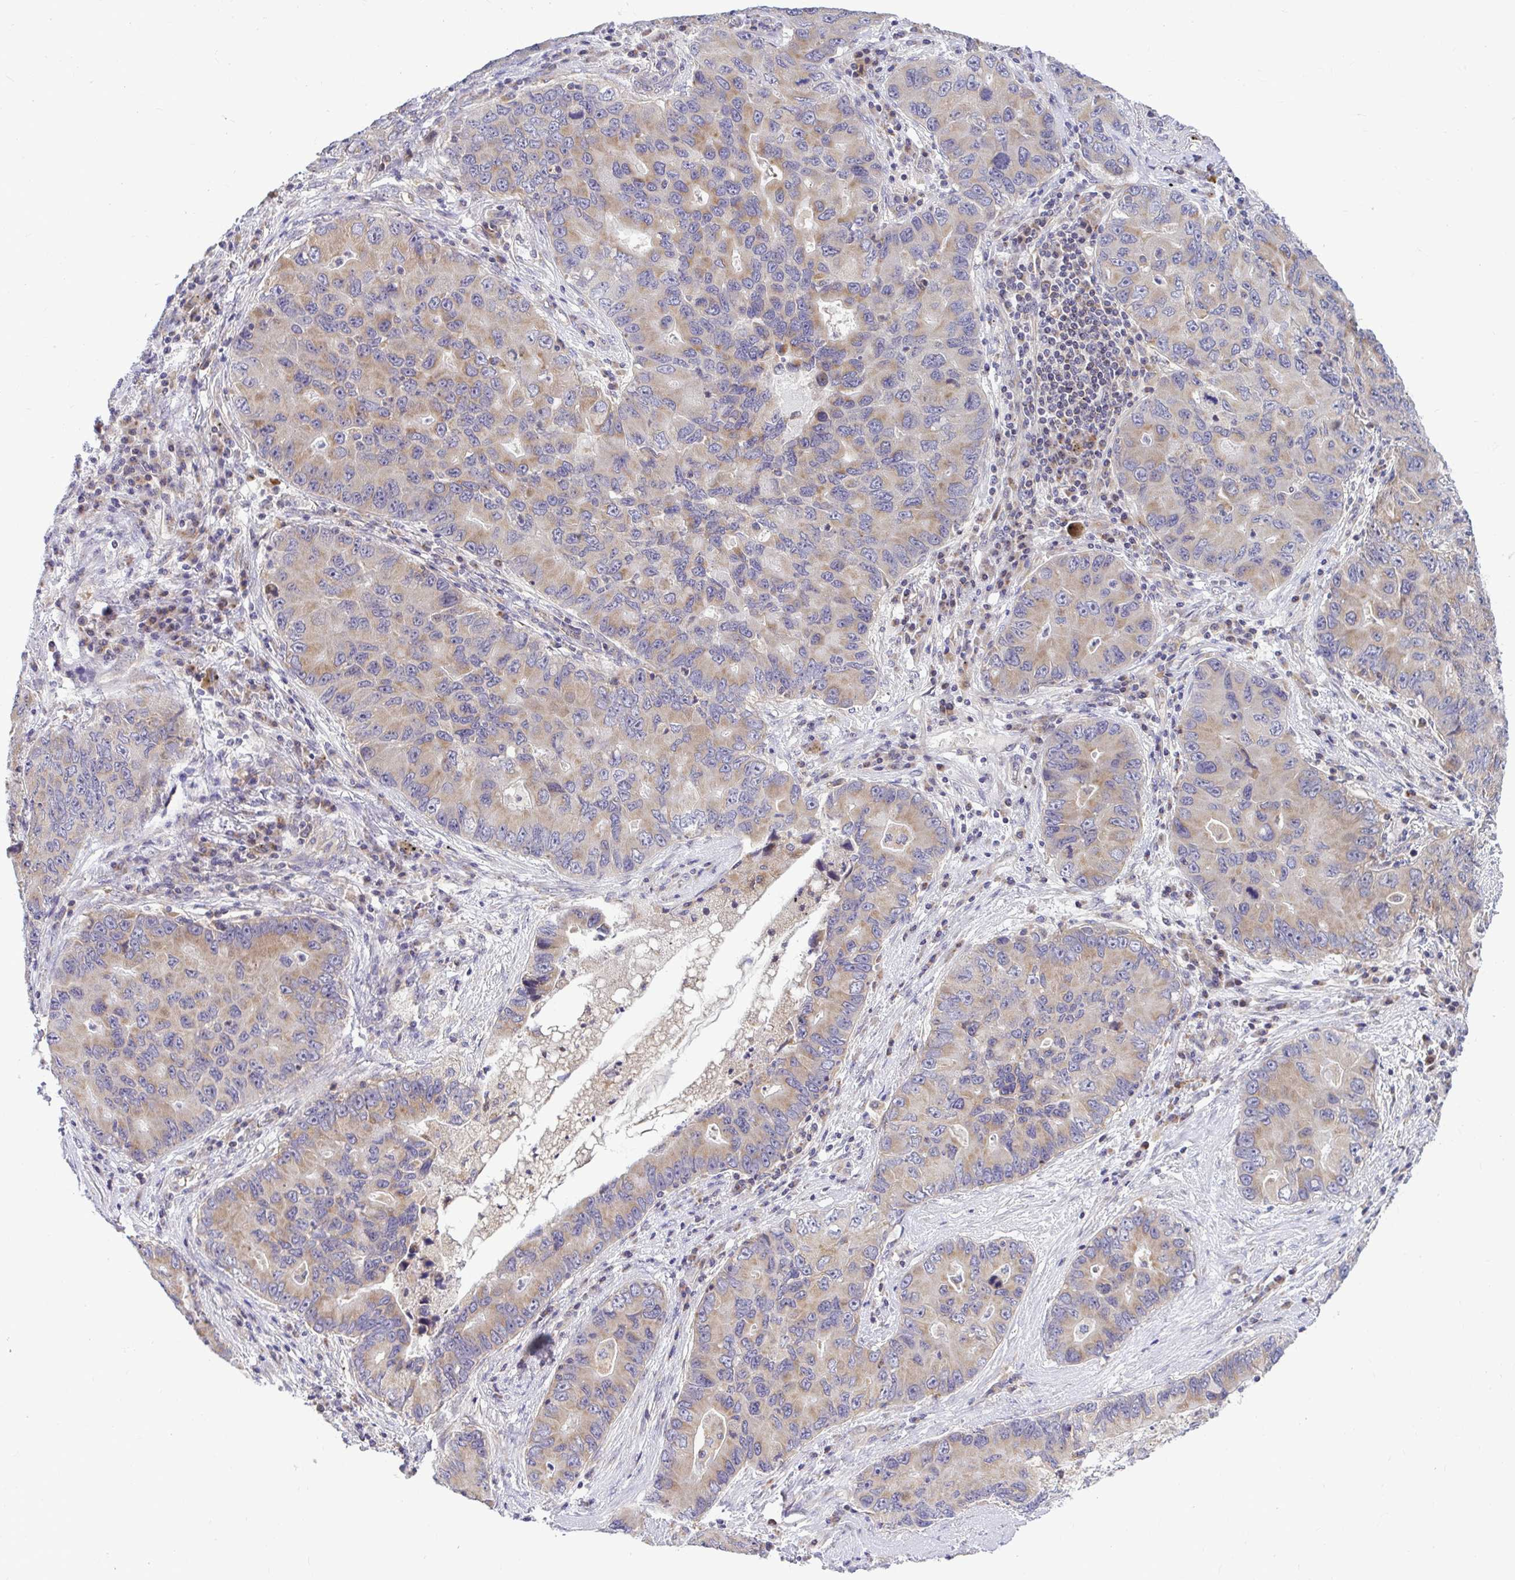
{"staining": {"intensity": "moderate", "quantity": ">75%", "location": "cytoplasmic/membranous"}, "tissue": "lung cancer", "cell_type": "Tumor cells", "image_type": "cancer", "snomed": [{"axis": "morphology", "description": "Adenocarcinoma, NOS"}, {"axis": "morphology", "description": "Adenocarcinoma, metastatic, NOS"}, {"axis": "topography", "description": "Lymph node"}, {"axis": "topography", "description": "Lung"}], "caption": "High-magnification brightfield microscopy of lung cancer (adenocarcinoma) stained with DAB (brown) and counterstained with hematoxylin (blue). tumor cells exhibit moderate cytoplasmic/membranous staining is appreciated in about>75% of cells. (Stains: DAB (3,3'-diaminobenzidine) in brown, nuclei in blue, Microscopy: brightfield microscopy at high magnification).", "gene": "VTI1B", "patient": {"sex": "female", "age": 54}}